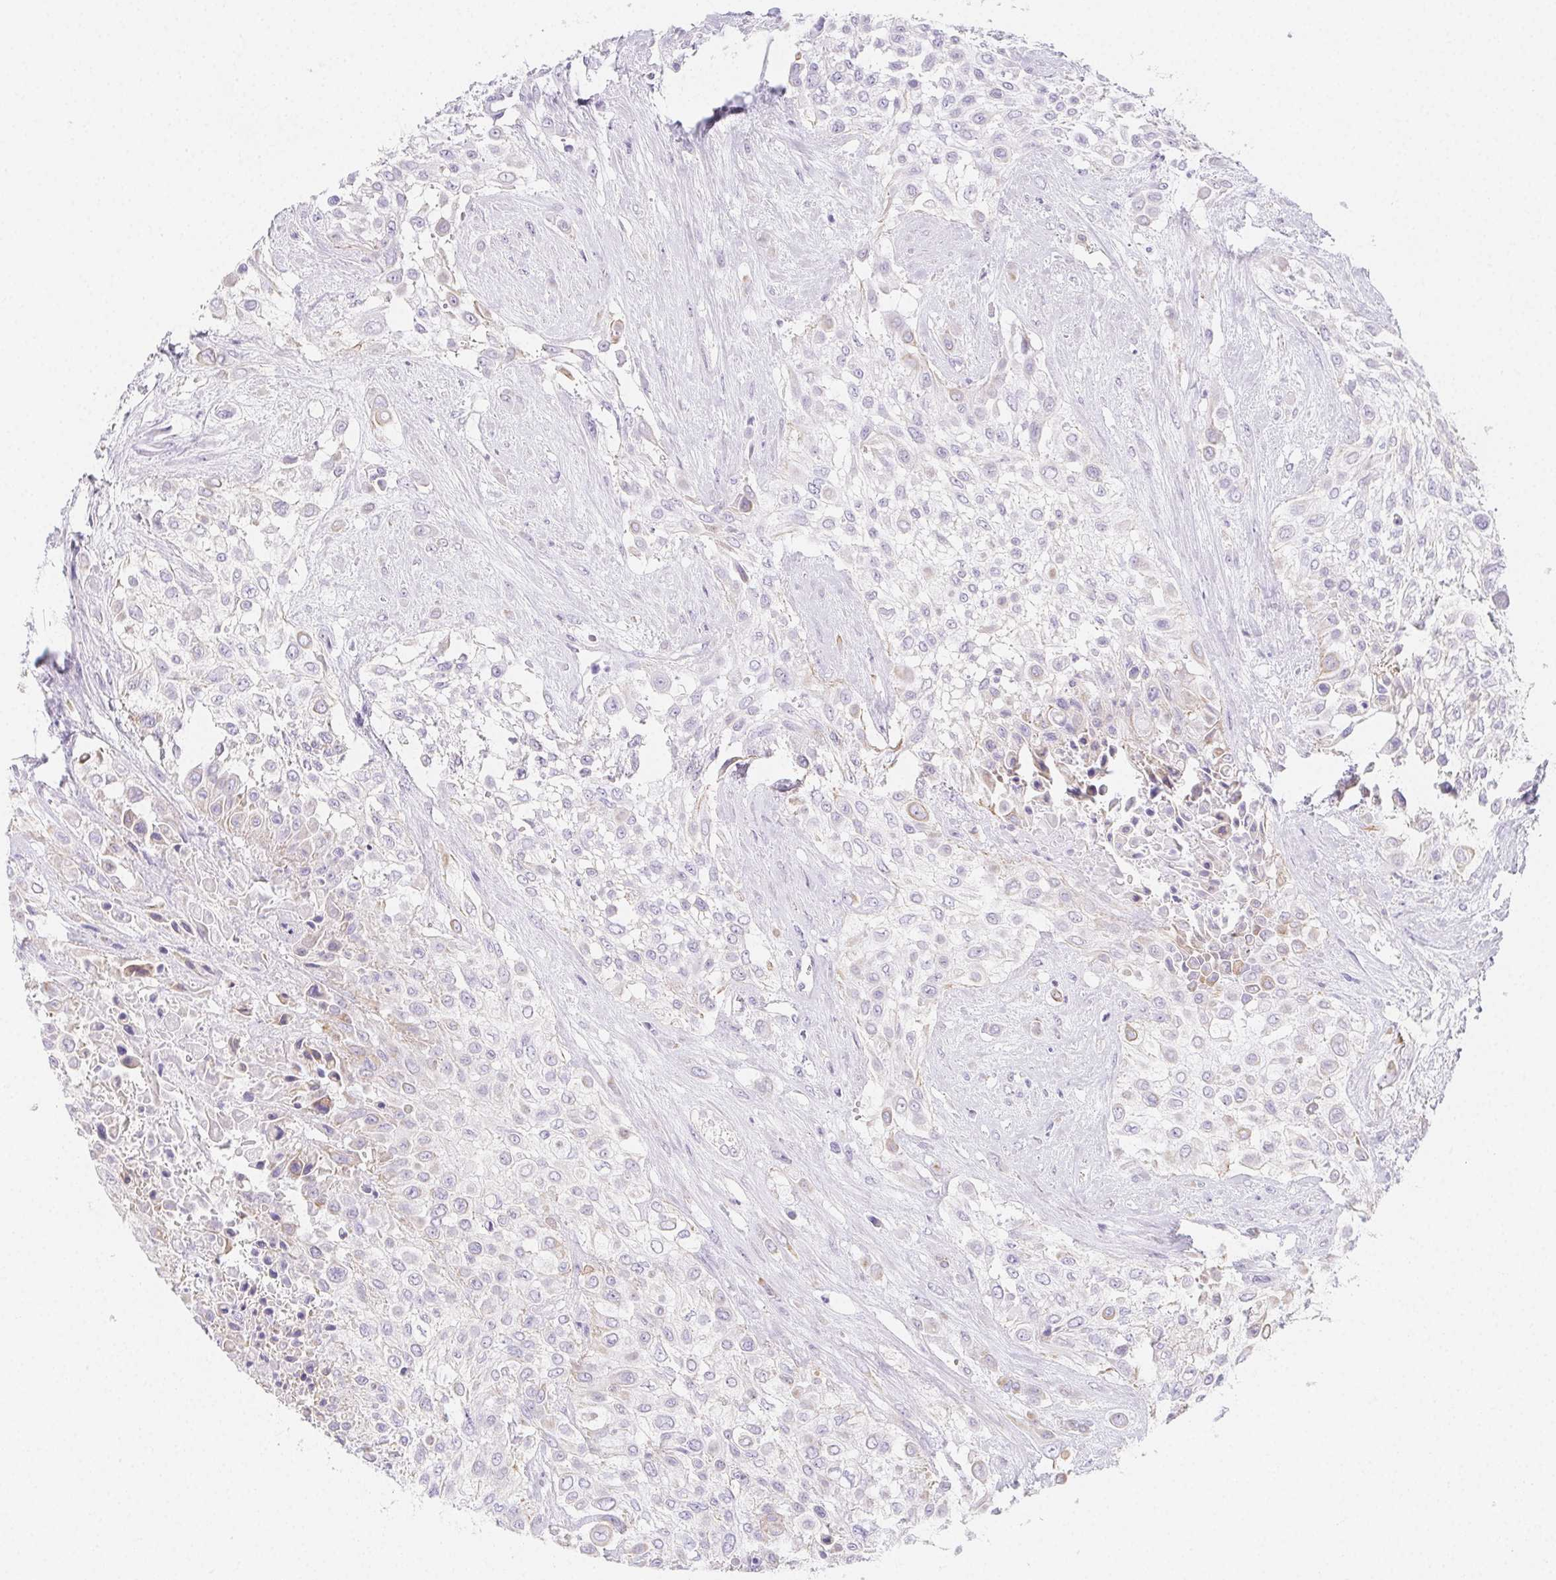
{"staining": {"intensity": "weak", "quantity": "<25%", "location": "cytoplasmic/membranous"}, "tissue": "urothelial cancer", "cell_type": "Tumor cells", "image_type": "cancer", "snomed": [{"axis": "morphology", "description": "Urothelial carcinoma, High grade"}, {"axis": "topography", "description": "Urinary bladder"}], "caption": "A high-resolution image shows immunohistochemistry staining of high-grade urothelial carcinoma, which exhibits no significant expression in tumor cells.", "gene": "ZBBX", "patient": {"sex": "male", "age": 57}}